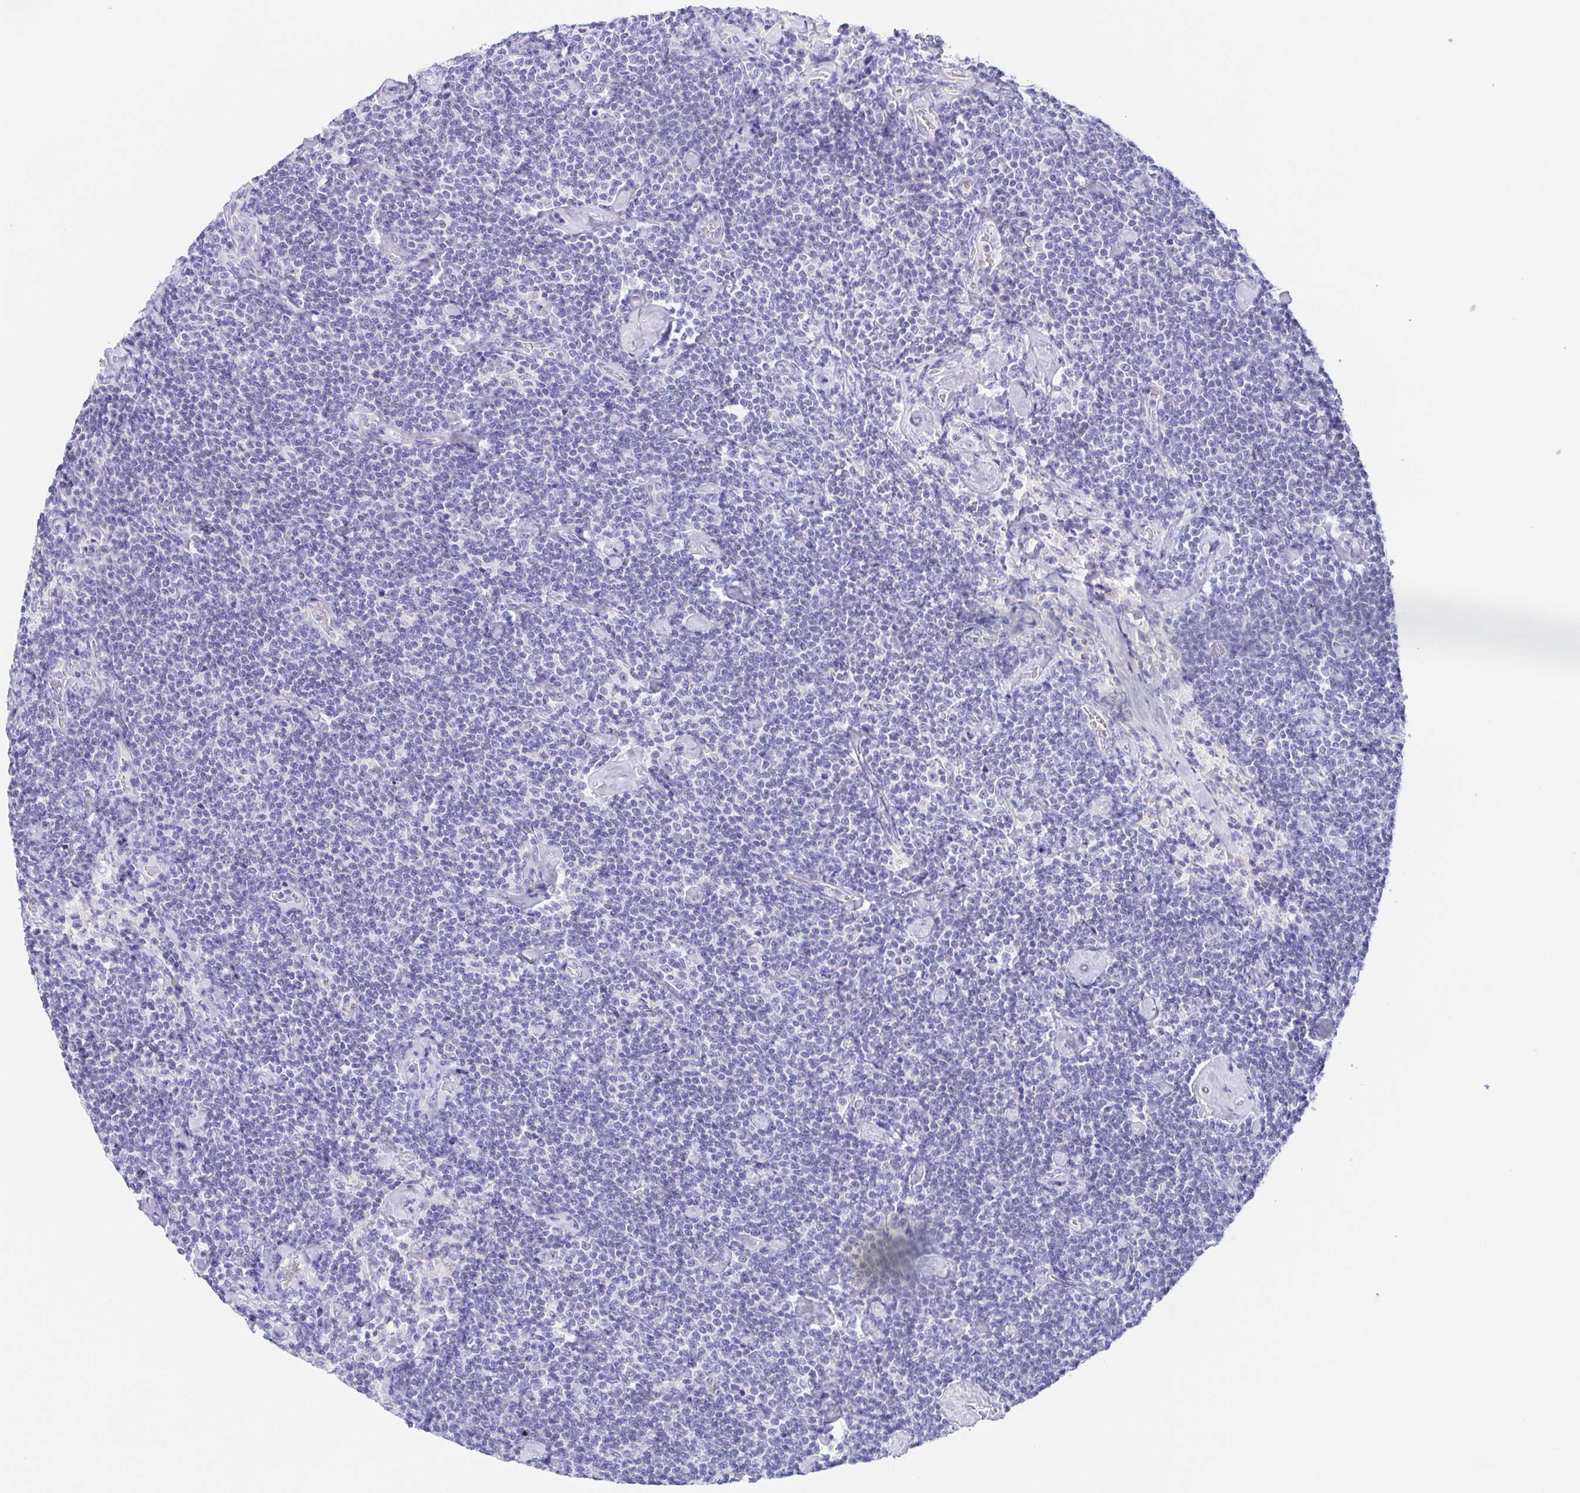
{"staining": {"intensity": "negative", "quantity": "none", "location": "none"}, "tissue": "lymphoma", "cell_type": "Tumor cells", "image_type": "cancer", "snomed": [{"axis": "morphology", "description": "Malignant lymphoma, non-Hodgkin's type, Low grade"}, {"axis": "topography", "description": "Lymph node"}], "caption": "This histopathology image is of malignant lymphoma, non-Hodgkin's type (low-grade) stained with immunohistochemistry (IHC) to label a protein in brown with the nuclei are counter-stained blue. There is no staining in tumor cells.", "gene": "SCG3", "patient": {"sex": "male", "age": 81}}